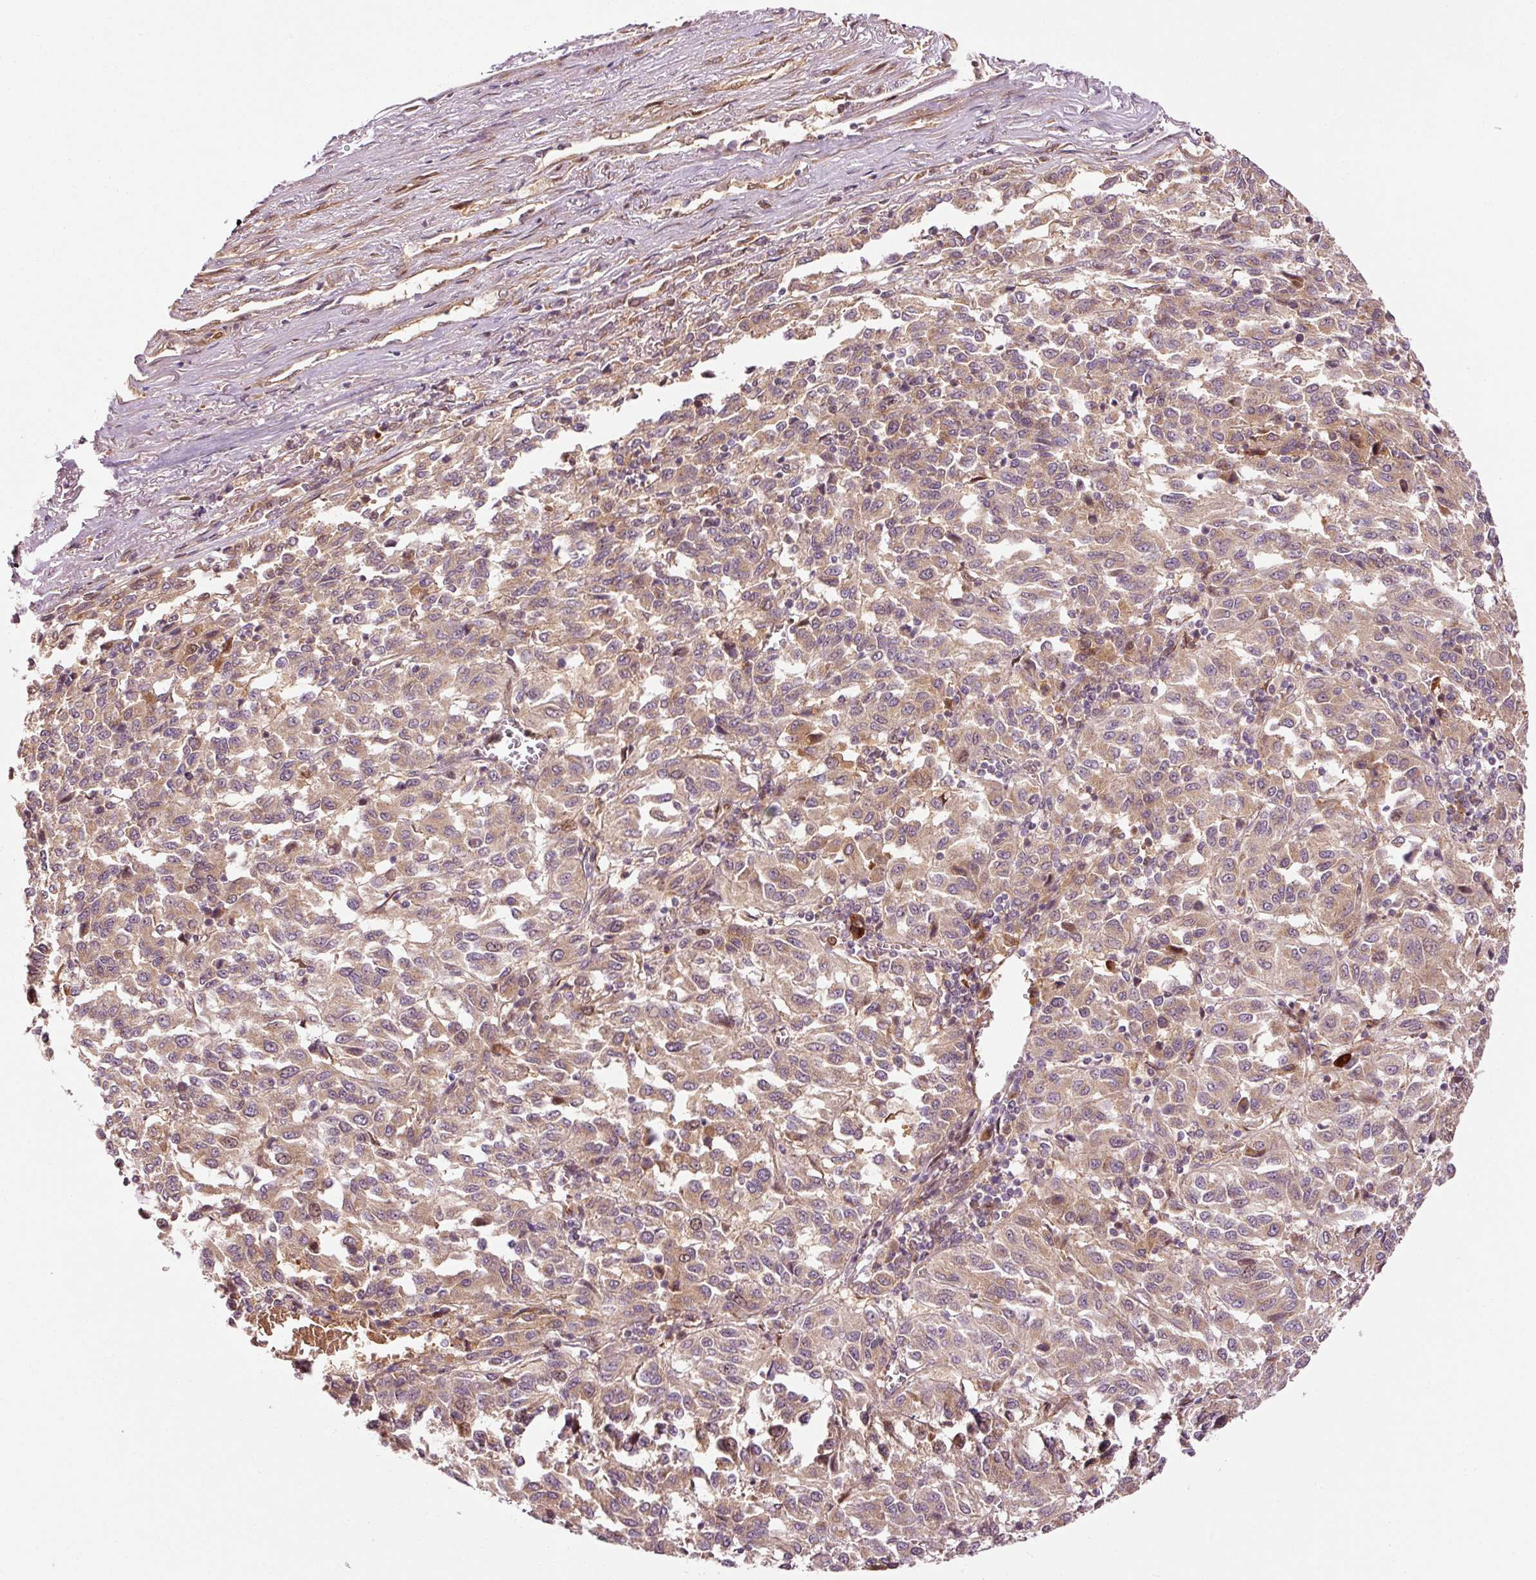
{"staining": {"intensity": "moderate", "quantity": ">75%", "location": "cytoplasmic/membranous"}, "tissue": "melanoma", "cell_type": "Tumor cells", "image_type": "cancer", "snomed": [{"axis": "morphology", "description": "Malignant melanoma, Metastatic site"}, {"axis": "topography", "description": "Lung"}], "caption": "Approximately >75% of tumor cells in malignant melanoma (metastatic site) display moderate cytoplasmic/membranous protein positivity as visualized by brown immunohistochemical staining.", "gene": "PPP1R14B", "patient": {"sex": "male", "age": 64}}